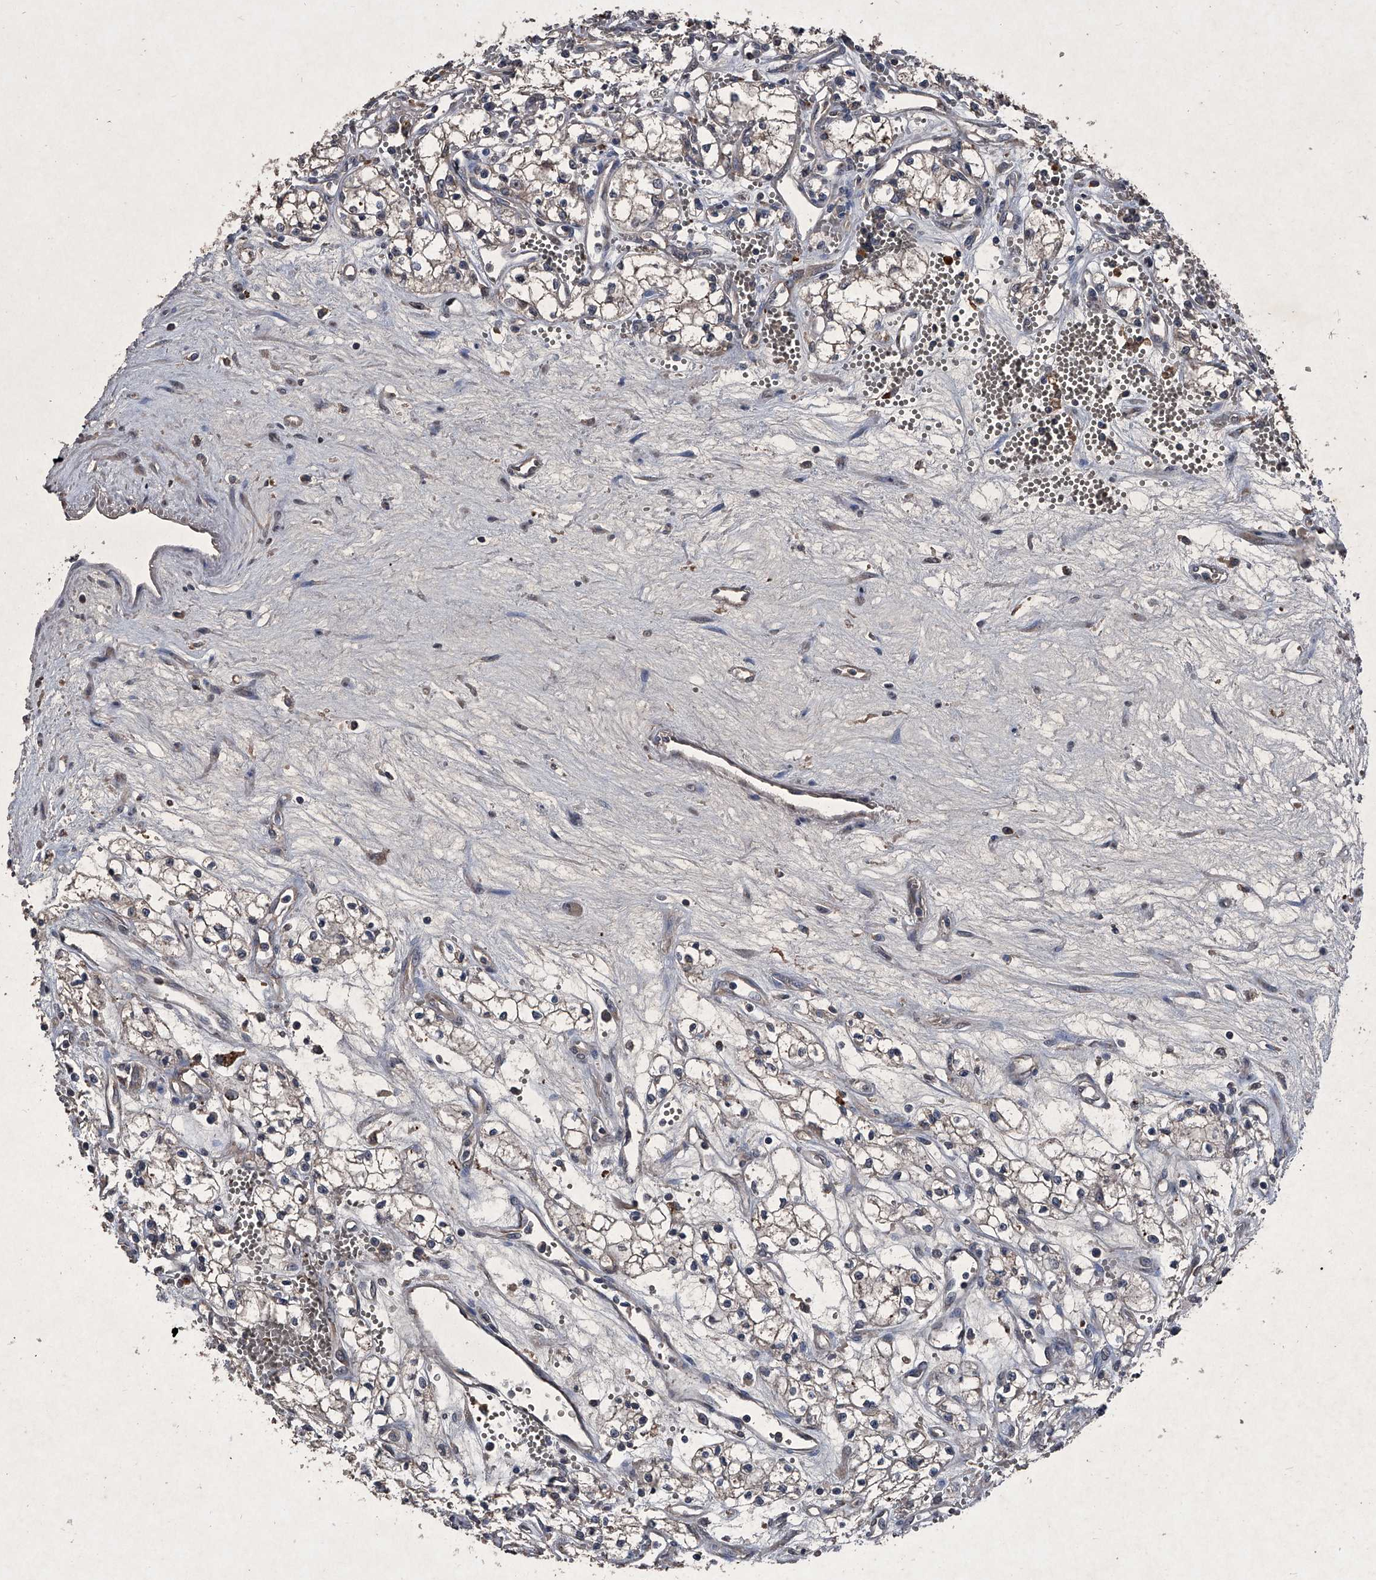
{"staining": {"intensity": "negative", "quantity": "none", "location": "none"}, "tissue": "renal cancer", "cell_type": "Tumor cells", "image_type": "cancer", "snomed": [{"axis": "morphology", "description": "Adenocarcinoma, NOS"}, {"axis": "topography", "description": "Kidney"}], "caption": "Renal cancer stained for a protein using immunohistochemistry (IHC) displays no staining tumor cells.", "gene": "MAPKAP1", "patient": {"sex": "male", "age": 59}}